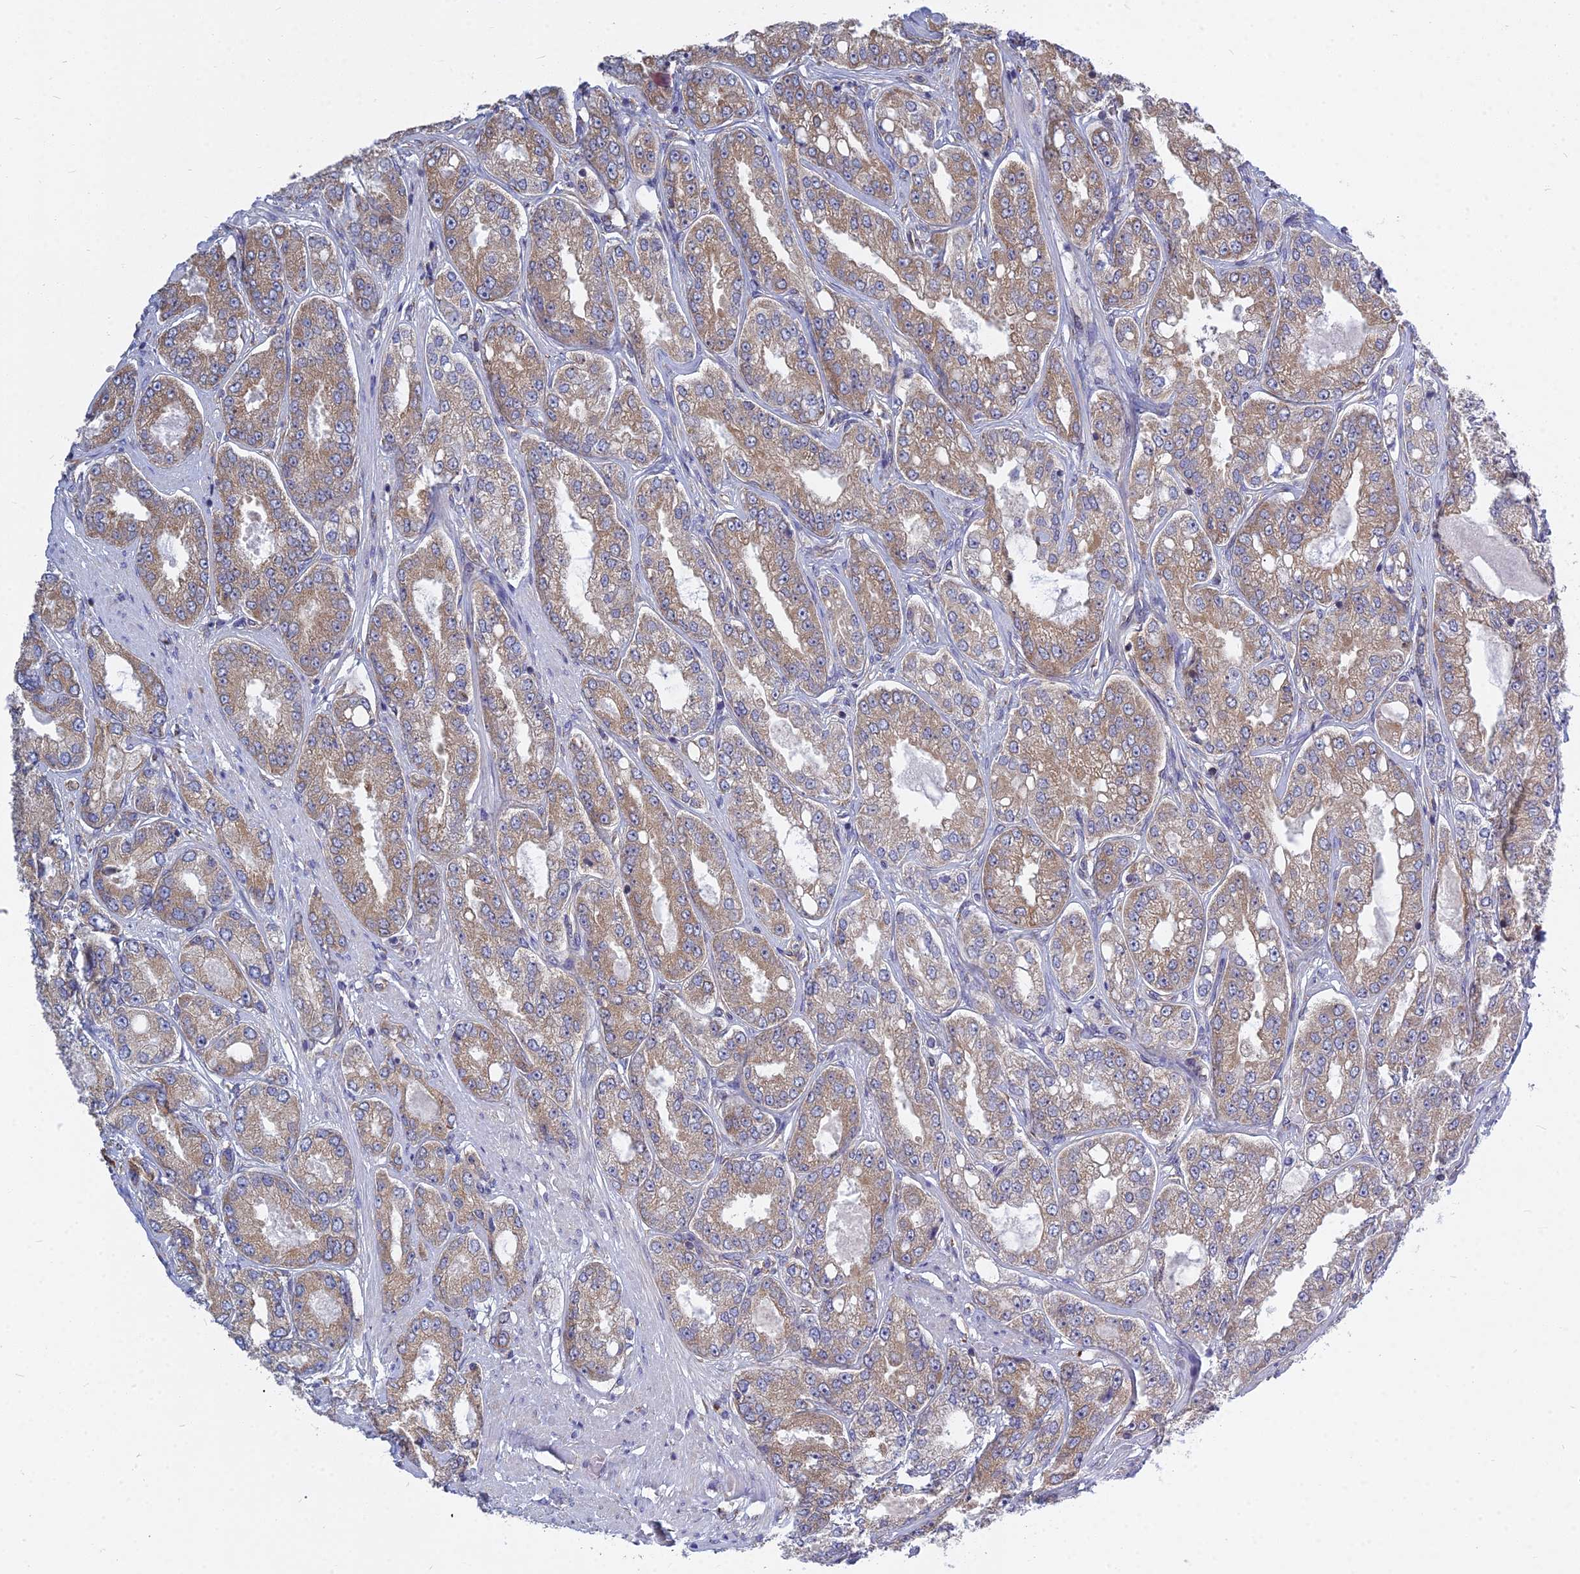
{"staining": {"intensity": "moderate", "quantity": "25%-75%", "location": "cytoplasmic/membranous"}, "tissue": "prostate cancer", "cell_type": "Tumor cells", "image_type": "cancer", "snomed": [{"axis": "morphology", "description": "Adenocarcinoma, High grade"}, {"axis": "topography", "description": "Prostate"}], "caption": "A medium amount of moderate cytoplasmic/membranous expression is identified in about 25%-75% of tumor cells in prostate cancer (high-grade adenocarcinoma) tissue. (DAB (3,3'-diaminobenzidine) IHC, brown staining for protein, blue staining for nuclei).", "gene": "KIAA1143", "patient": {"sex": "male", "age": 71}}